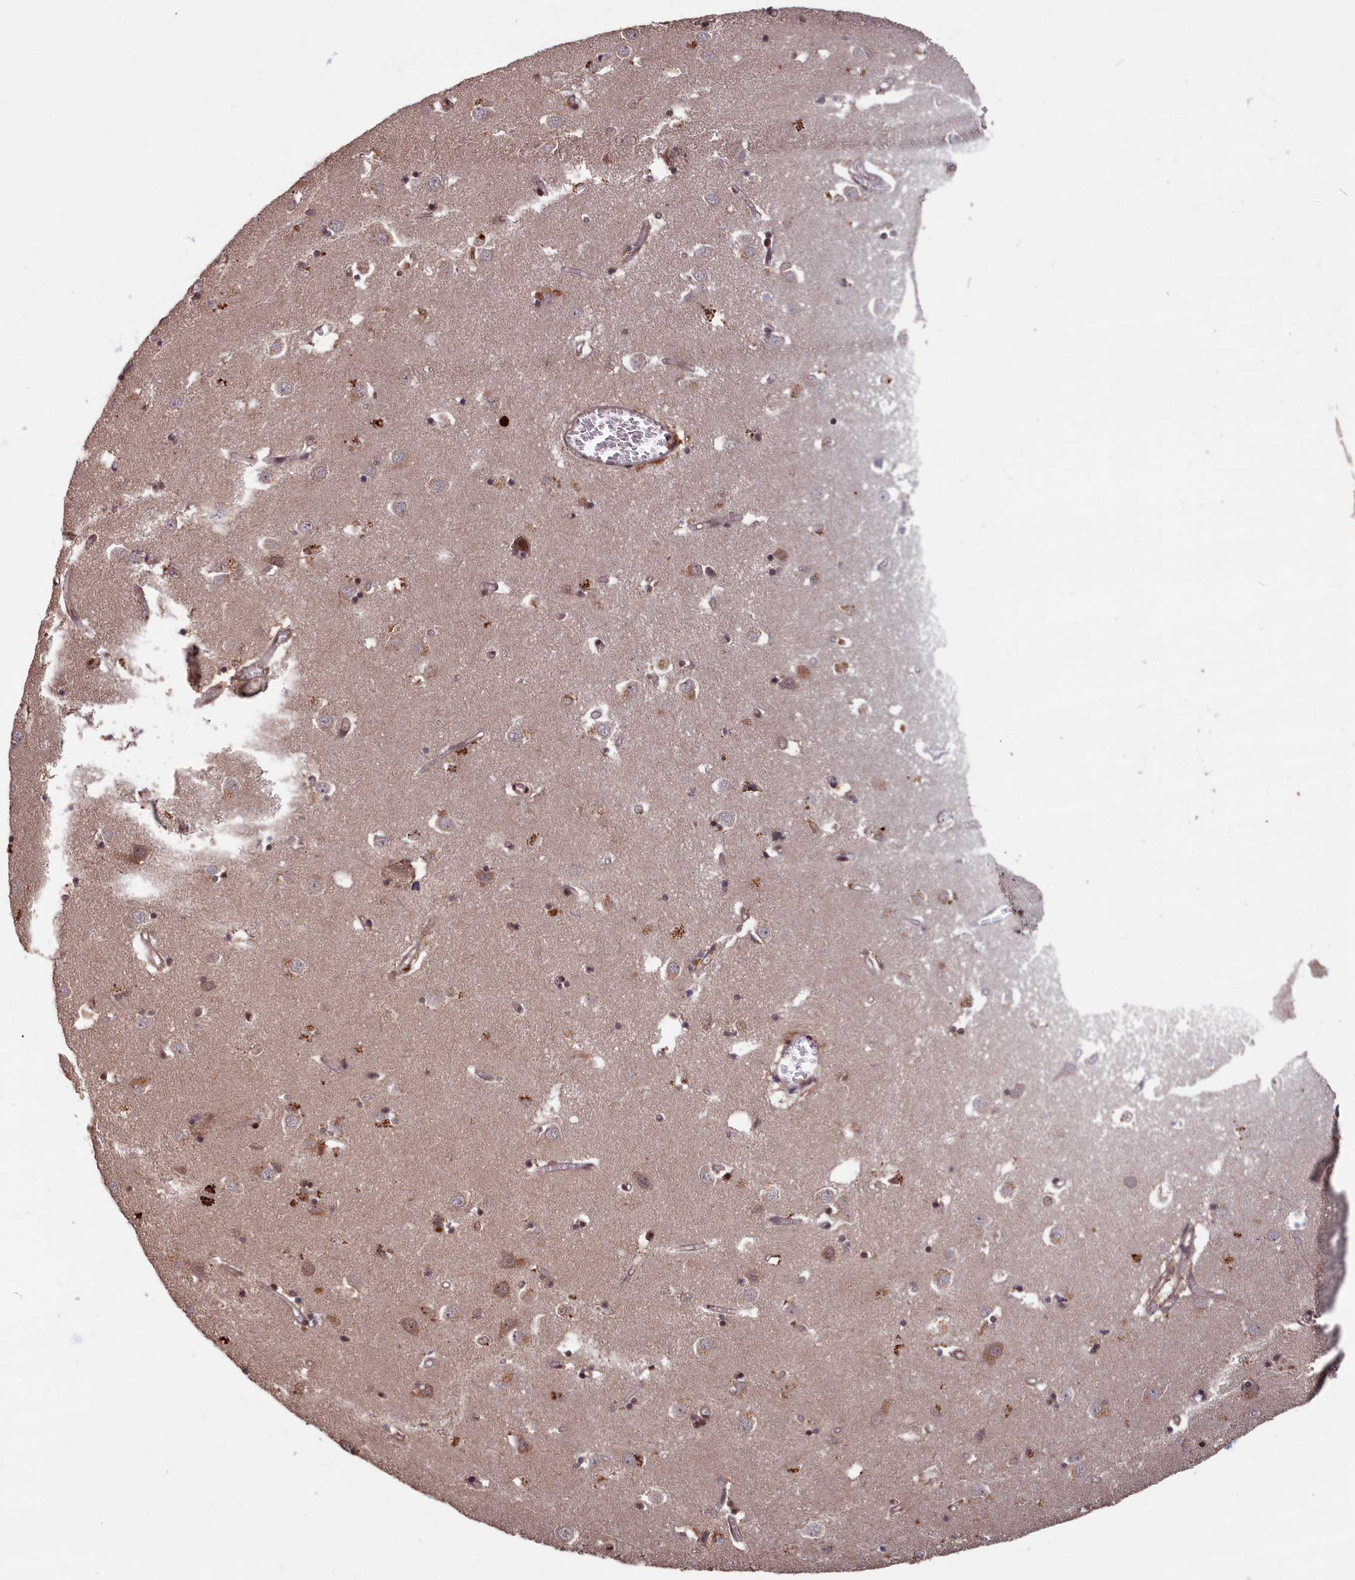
{"staining": {"intensity": "moderate", "quantity": "<25%", "location": "nuclear"}, "tissue": "caudate", "cell_type": "Glial cells", "image_type": "normal", "snomed": [{"axis": "morphology", "description": "Normal tissue, NOS"}, {"axis": "topography", "description": "Lateral ventricle wall"}], "caption": "Immunohistochemistry (DAB) staining of normal caudate shows moderate nuclear protein staining in about <25% of glial cells.", "gene": "HIF3A", "patient": {"sex": "male", "age": 70}}